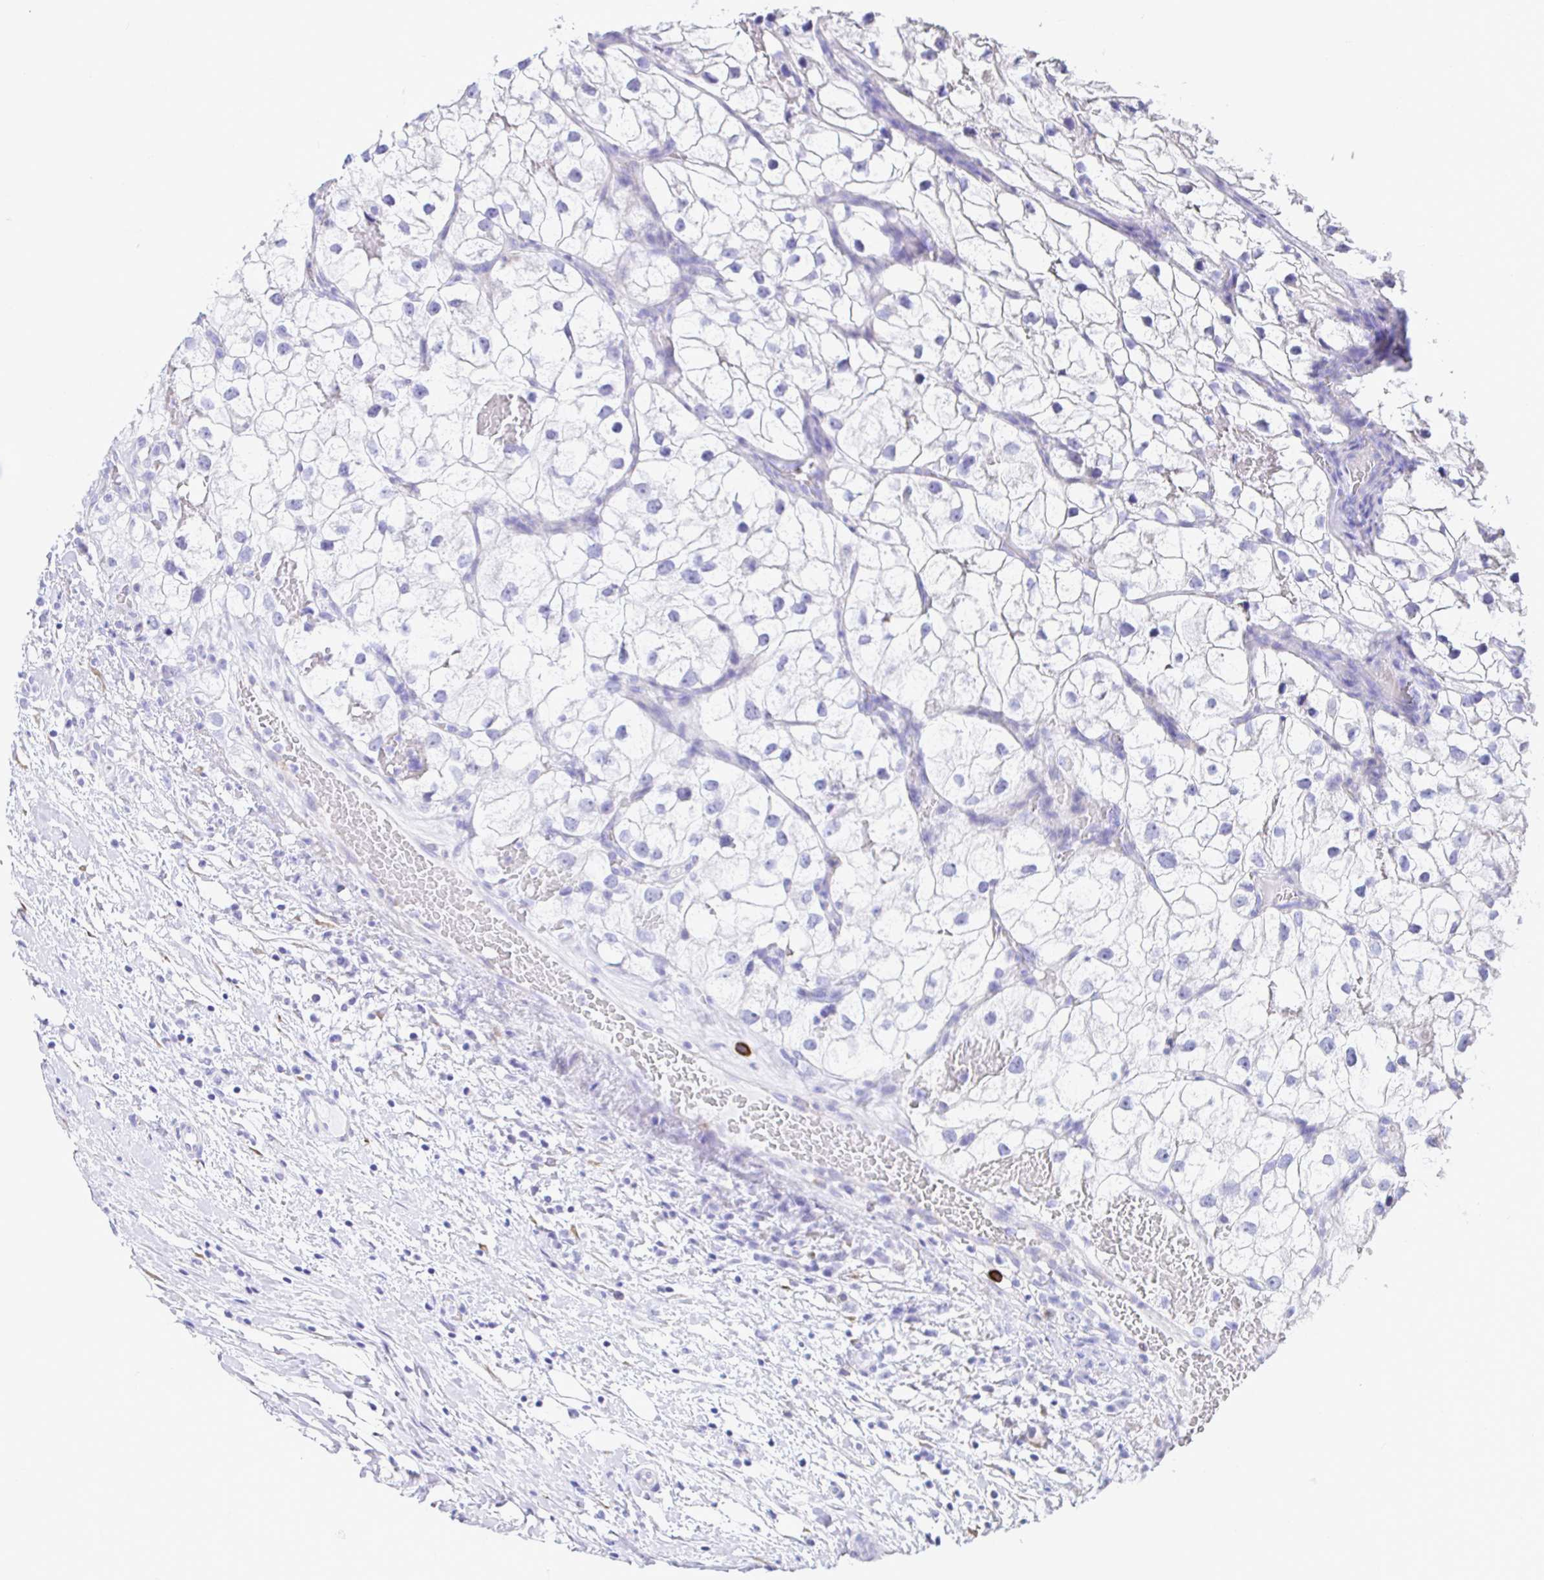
{"staining": {"intensity": "negative", "quantity": "none", "location": "none"}, "tissue": "renal cancer", "cell_type": "Tumor cells", "image_type": "cancer", "snomed": [{"axis": "morphology", "description": "Adenocarcinoma, NOS"}, {"axis": "topography", "description": "Kidney"}], "caption": "The image exhibits no staining of tumor cells in renal cancer (adenocarcinoma). The staining is performed using DAB brown chromogen with nuclei counter-stained in using hematoxylin.", "gene": "CCDC62", "patient": {"sex": "male", "age": 59}}